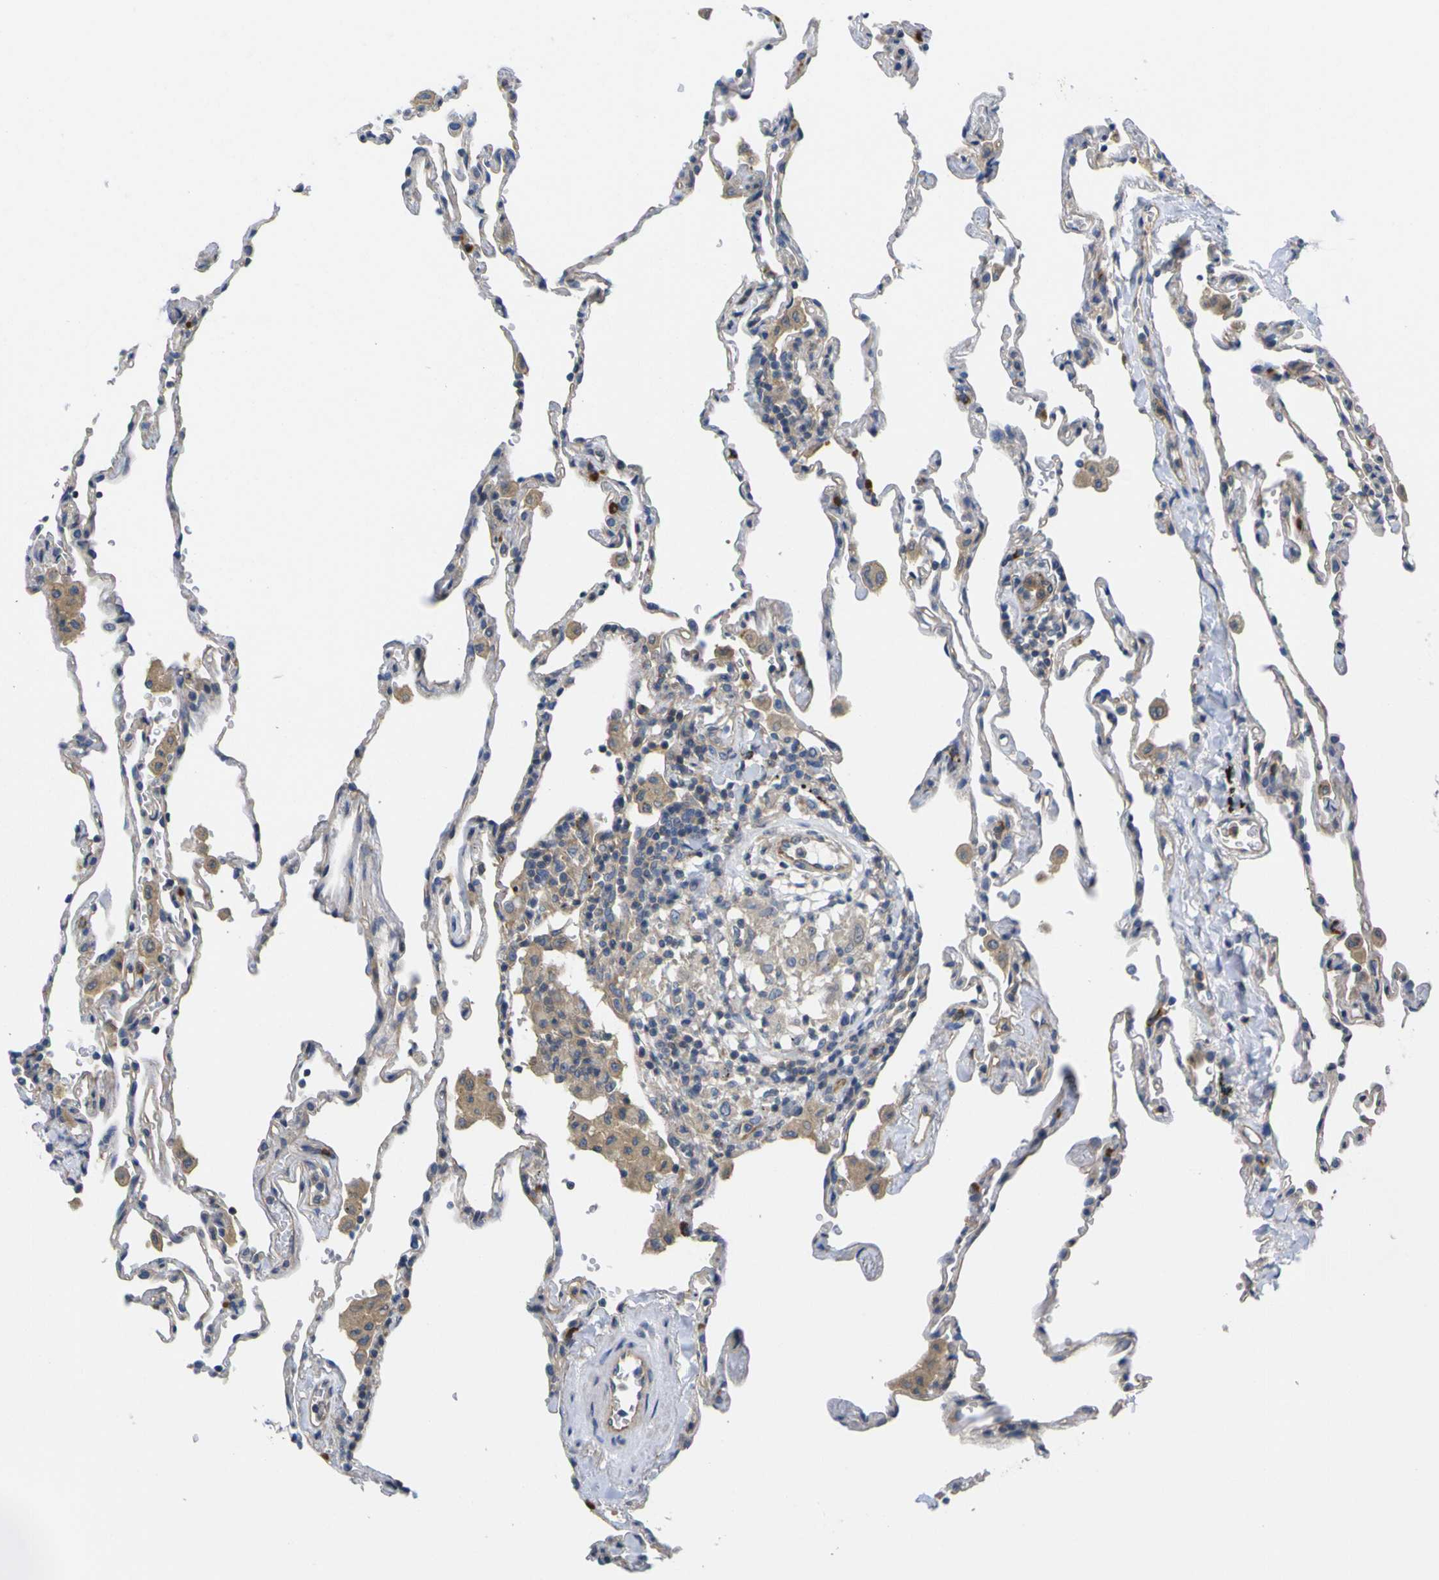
{"staining": {"intensity": "weak", "quantity": "<25%", "location": "cytoplasmic/membranous"}, "tissue": "lung", "cell_type": "Alveolar cells", "image_type": "normal", "snomed": [{"axis": "morphology", "description": "Normal tissue, NOS"}, {"axis": "topography", "description": "Lung"}], "caption": "This is a micrograph of IHC staining of normal lung, which shows no positivity in alveolar cells.", "gene": "USH1C", "patient": {"sex": "male", "age": 59}}